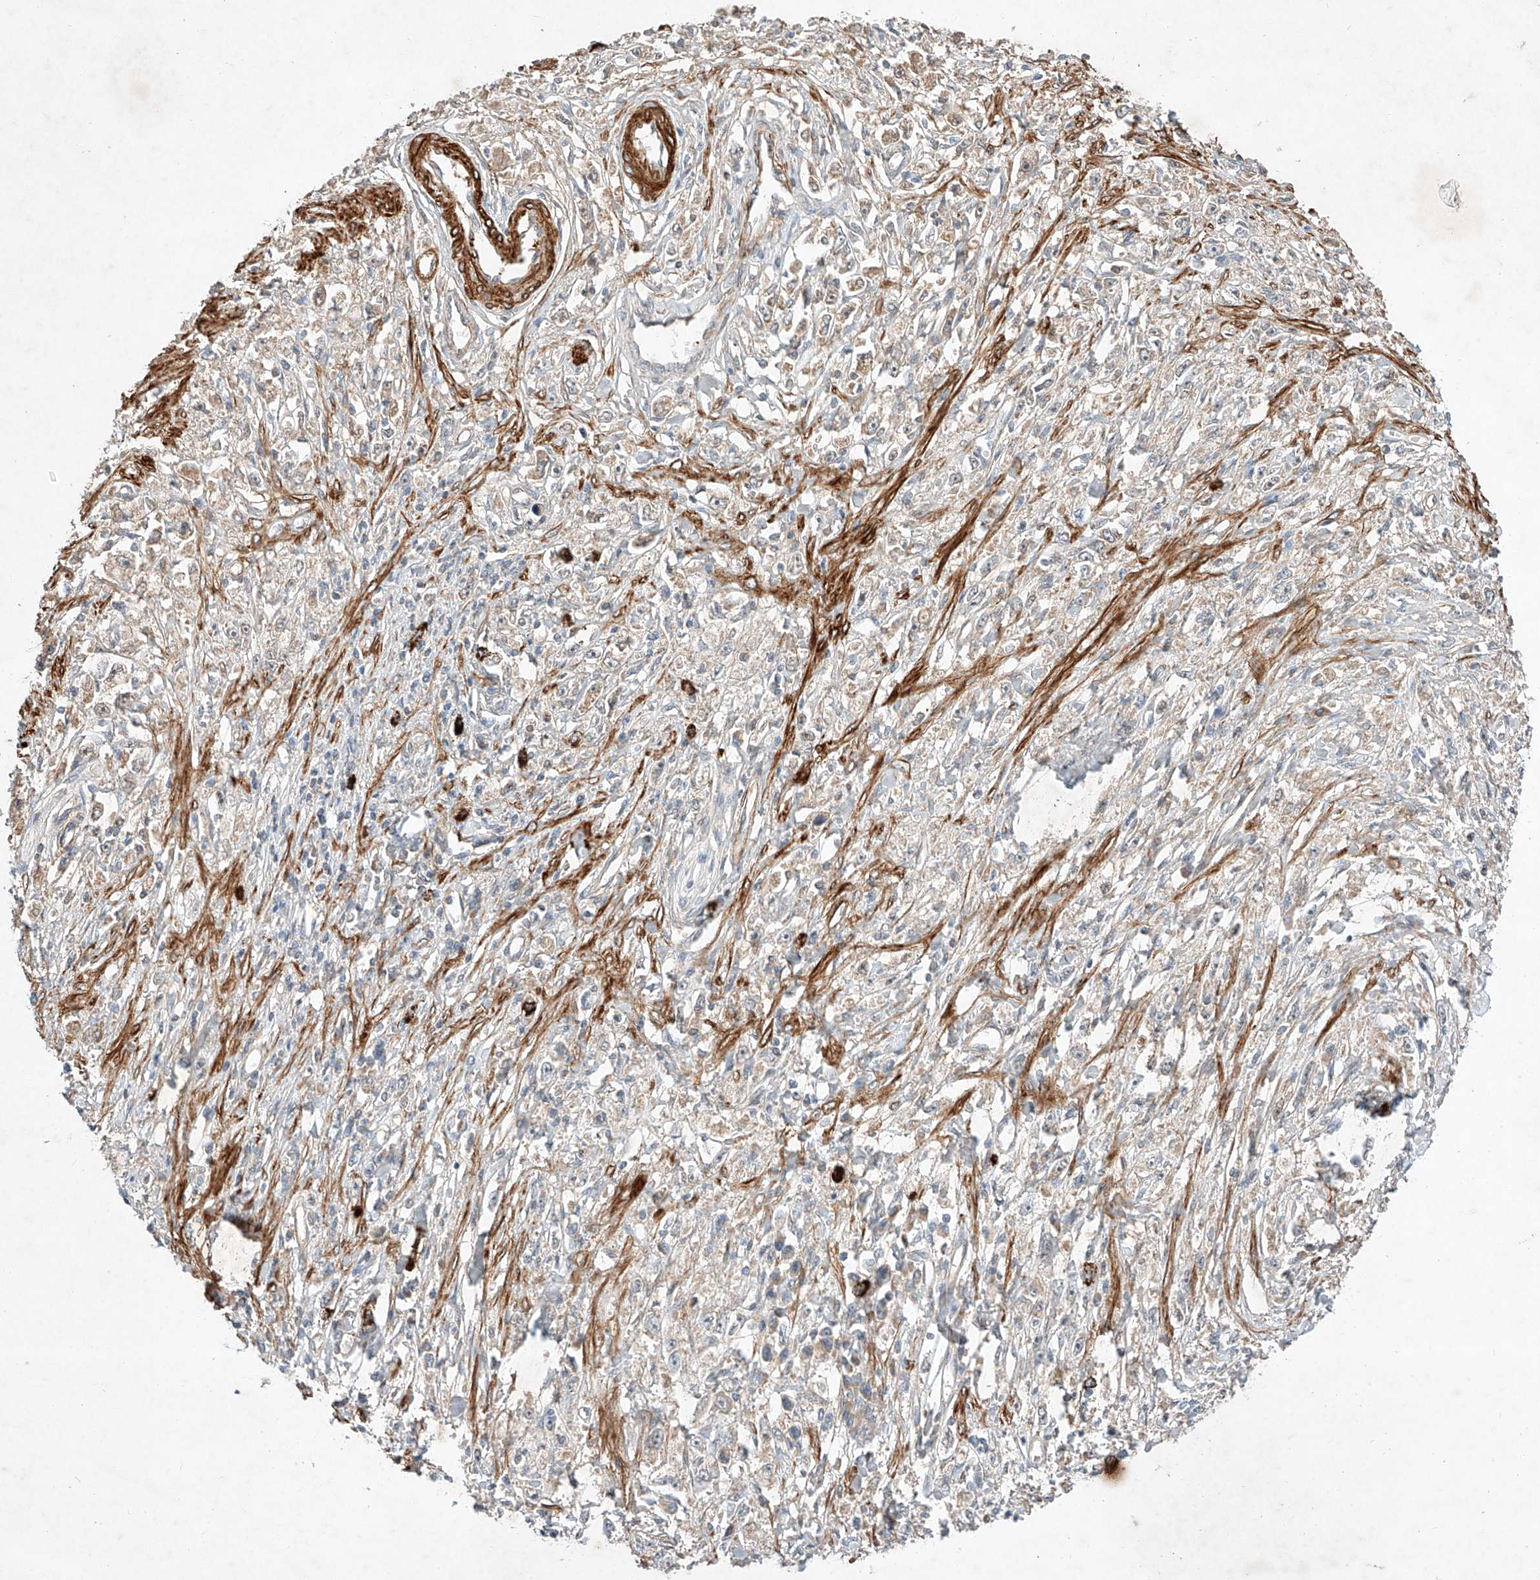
{"staining": {"intensity": "negative", "quantity": "none", "location": "none"}, "tissue": "stomach cancer", "cell_type": "Tumor cells", "image_type": "cancer", "snomed": [{"axis": "morphology", "description": "Adenocarcinoma, NOS"}, {"axis": "topography", "description": "Stomach"}], "caption": "An immunohistochemistry histopathology image of stomach adenocarcinoma is shown. There is no staining in tumor cells of stomach adenocarcinoma.", "gene": "ARHGAP33", "patient": {"sex": "female", "age": 59}}